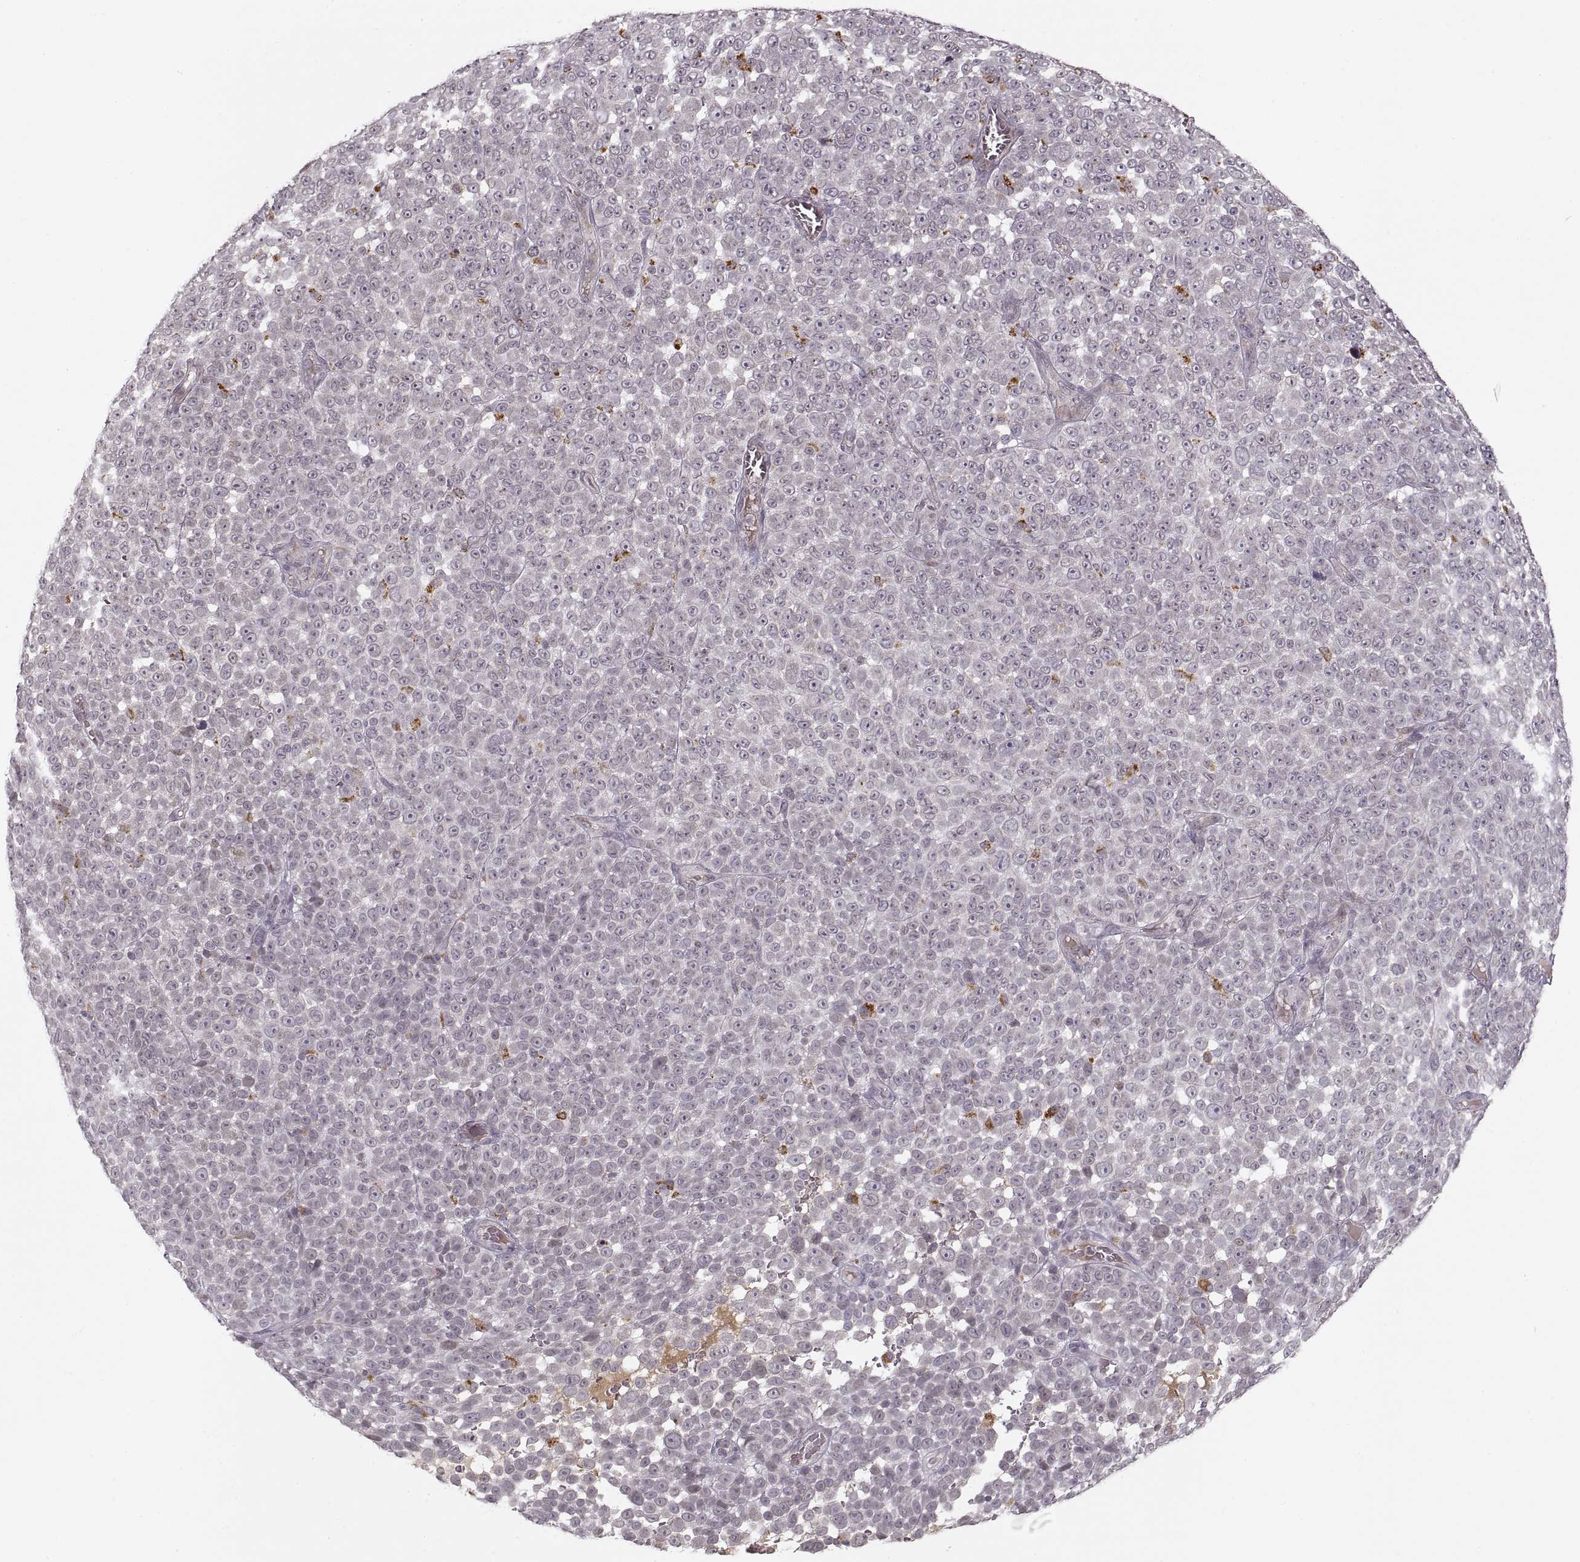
{"staining": {"intensity": "negative", "quantity": "none", "location": "none"}, "tissue": "melanoma", "cell_type": "Tumor cells", "image_type": "cancer", "snomed": [{"axis": "morphology", "description": "Malignant melanoma, NOS"}, {"axis": "topography", "description": "Skin"}], "caption": "The micrograph shows no staining of tumor cells in melanoma.", "gene": "ASIC3", "patient": {"sex": "female", "age": 95}}